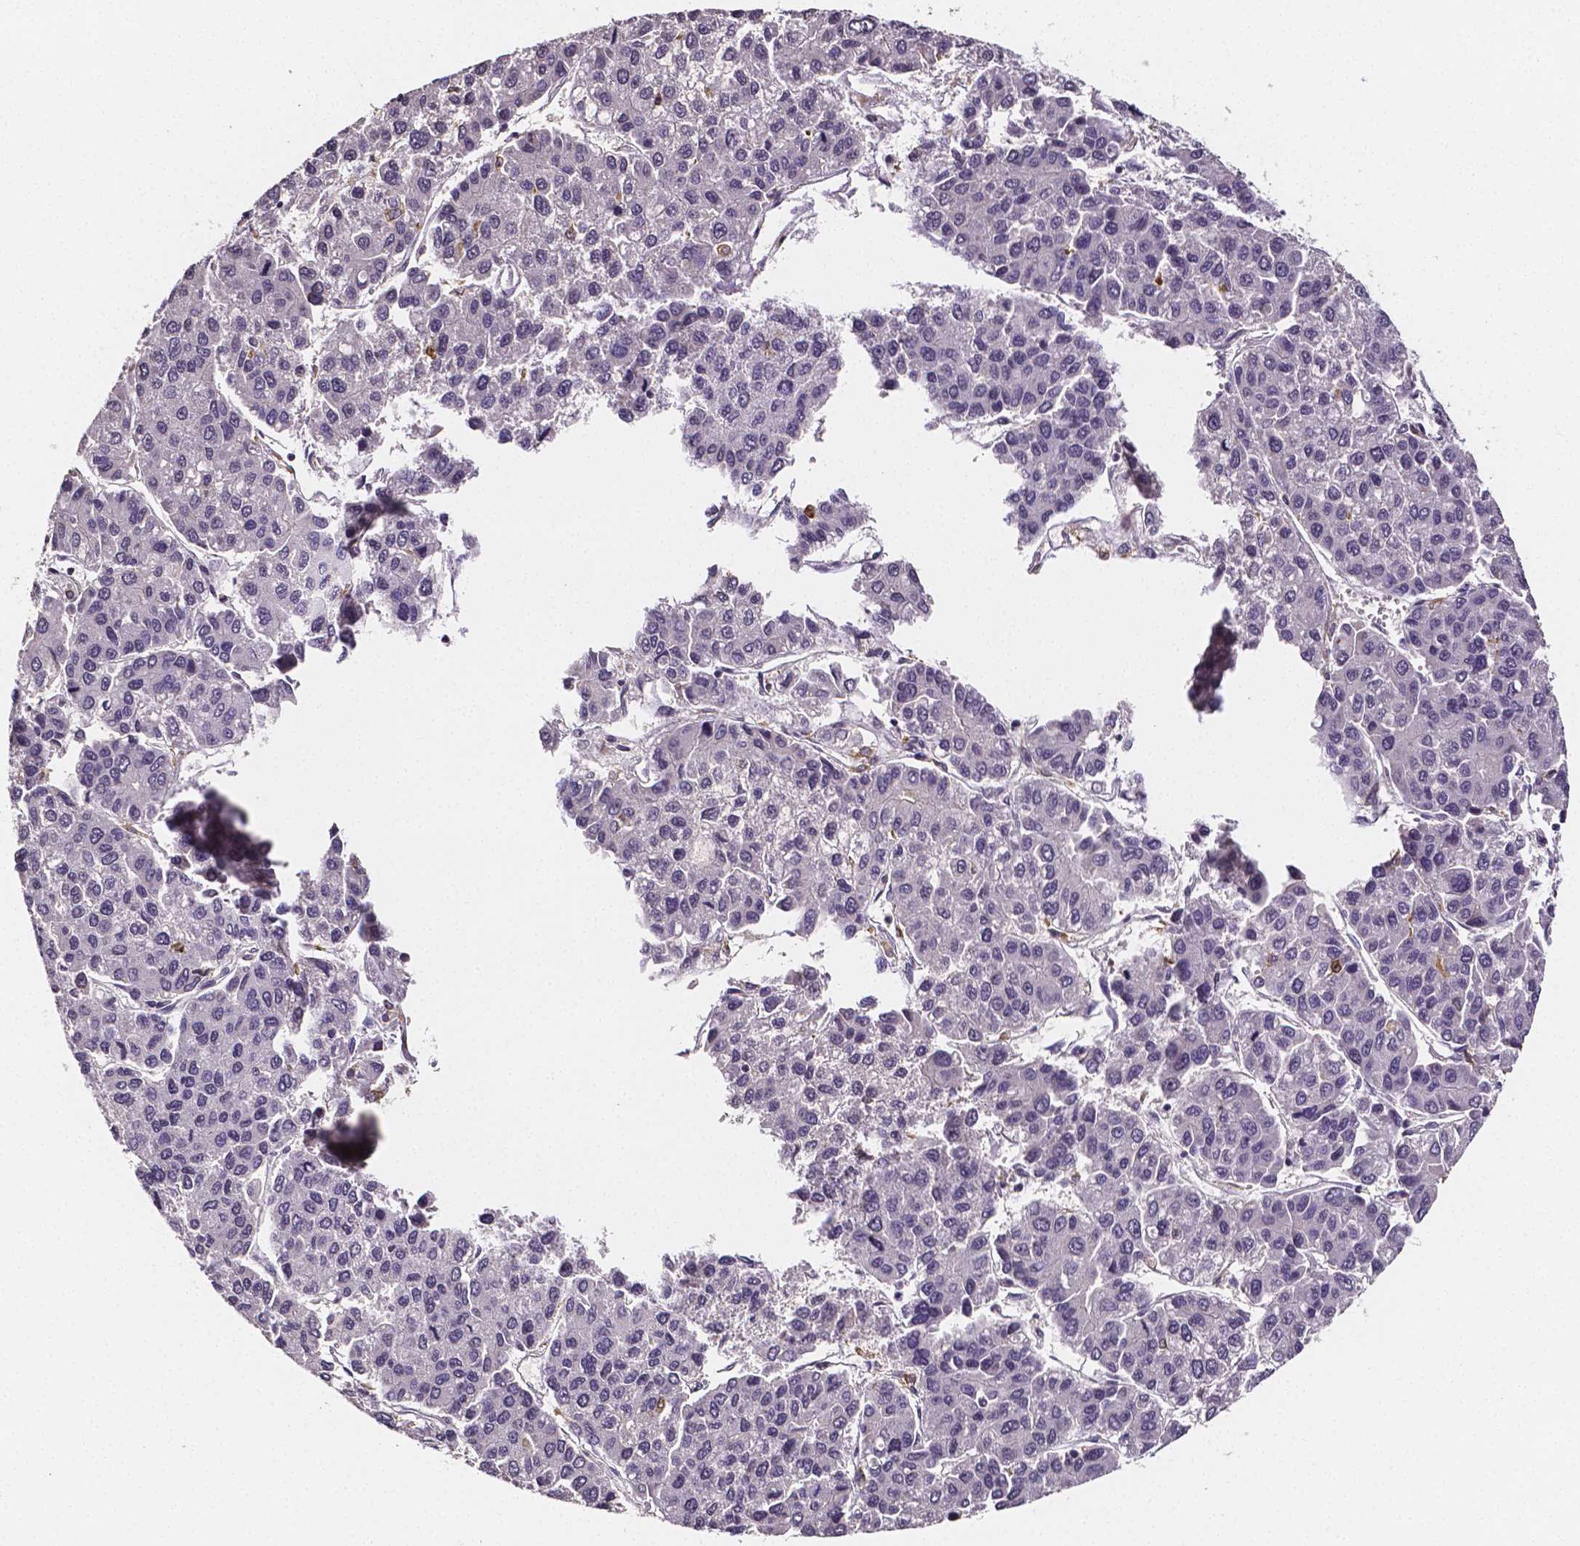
{"staining": {"intensity": "negative", "quantity": "none", "location": "none"}, "tissue": "liver cancer", "cell_type": "Tumor cells", "image_type": "cancer", "snomed": [{"axis": "morphology", "description": "Carcinoma, Hepatocellular, NOS"}, {"axis": "topography", "description": "Liver"}], "caption": "A histopathology image of hepatocellular carcinoma (liver) stained for a protein reveals no brown staining in tumor cells.", "gene": "NRGN", "patient": {"sex": "female", "age": 66}}